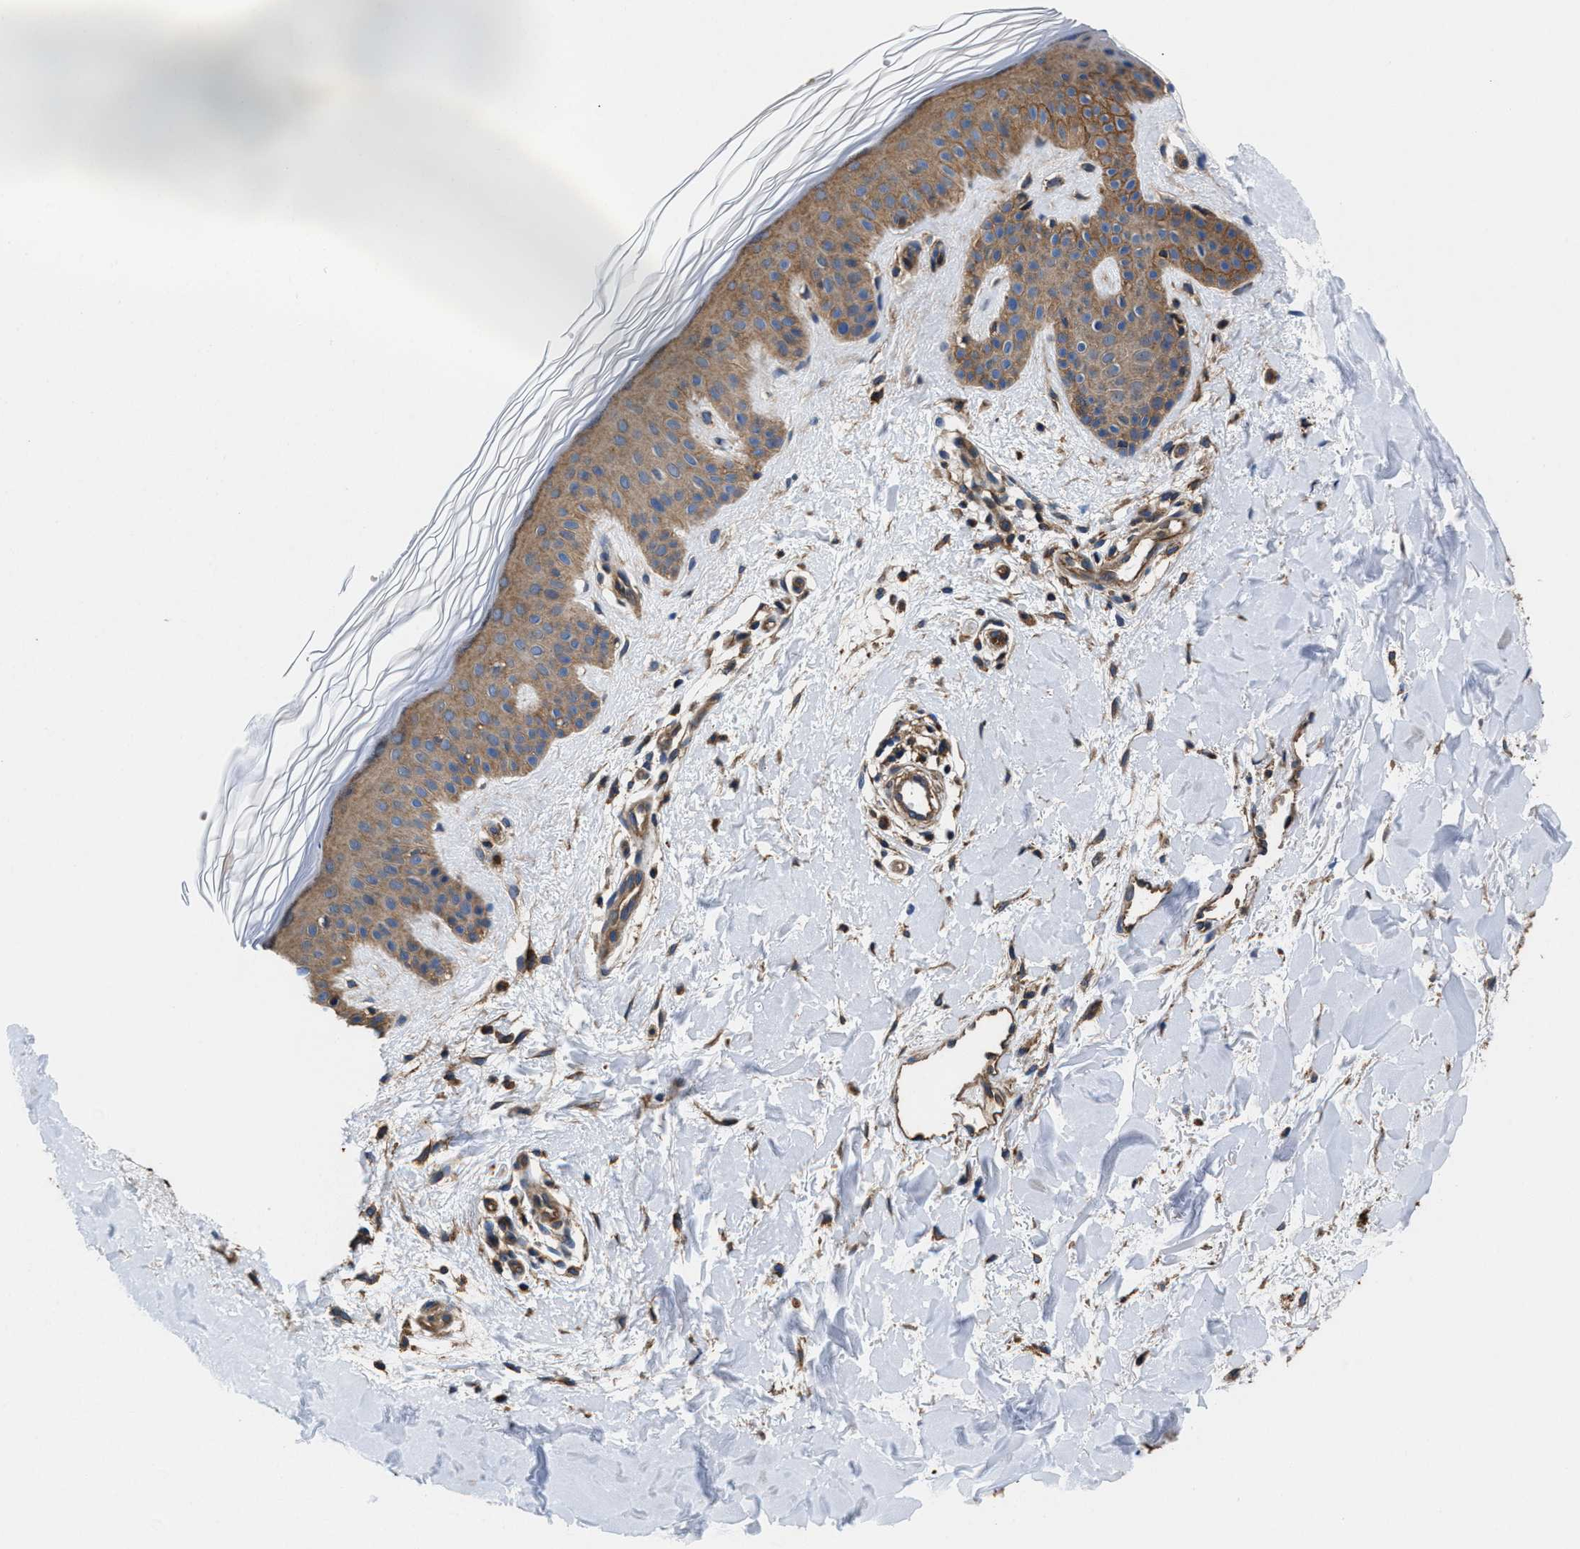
{"staining": {"intensity": "moderate", "quantity": ">75%", "location": "cytoplasmic/membranous"}, "tissue": "skin", "cell_type": "Fibroblasts", "image_type": "normal", "snomed": [{"axis": "morphology", "description": "Normal tissue, NOS"}, {"axis": "morphology", "description": "Malignant melanoma, Metastatic site"}, {"axis": "topography", "description": "Skin"}], "caption": "The histopathology image demonstrates immunohistochemical staining of unremarkable skin. There is moderate cytoplasmic/membranous staining is seen in about >75% of fibroblasts.", "gene": "PPP1R9B", "patient": {"sex": "male", "age": 41}}